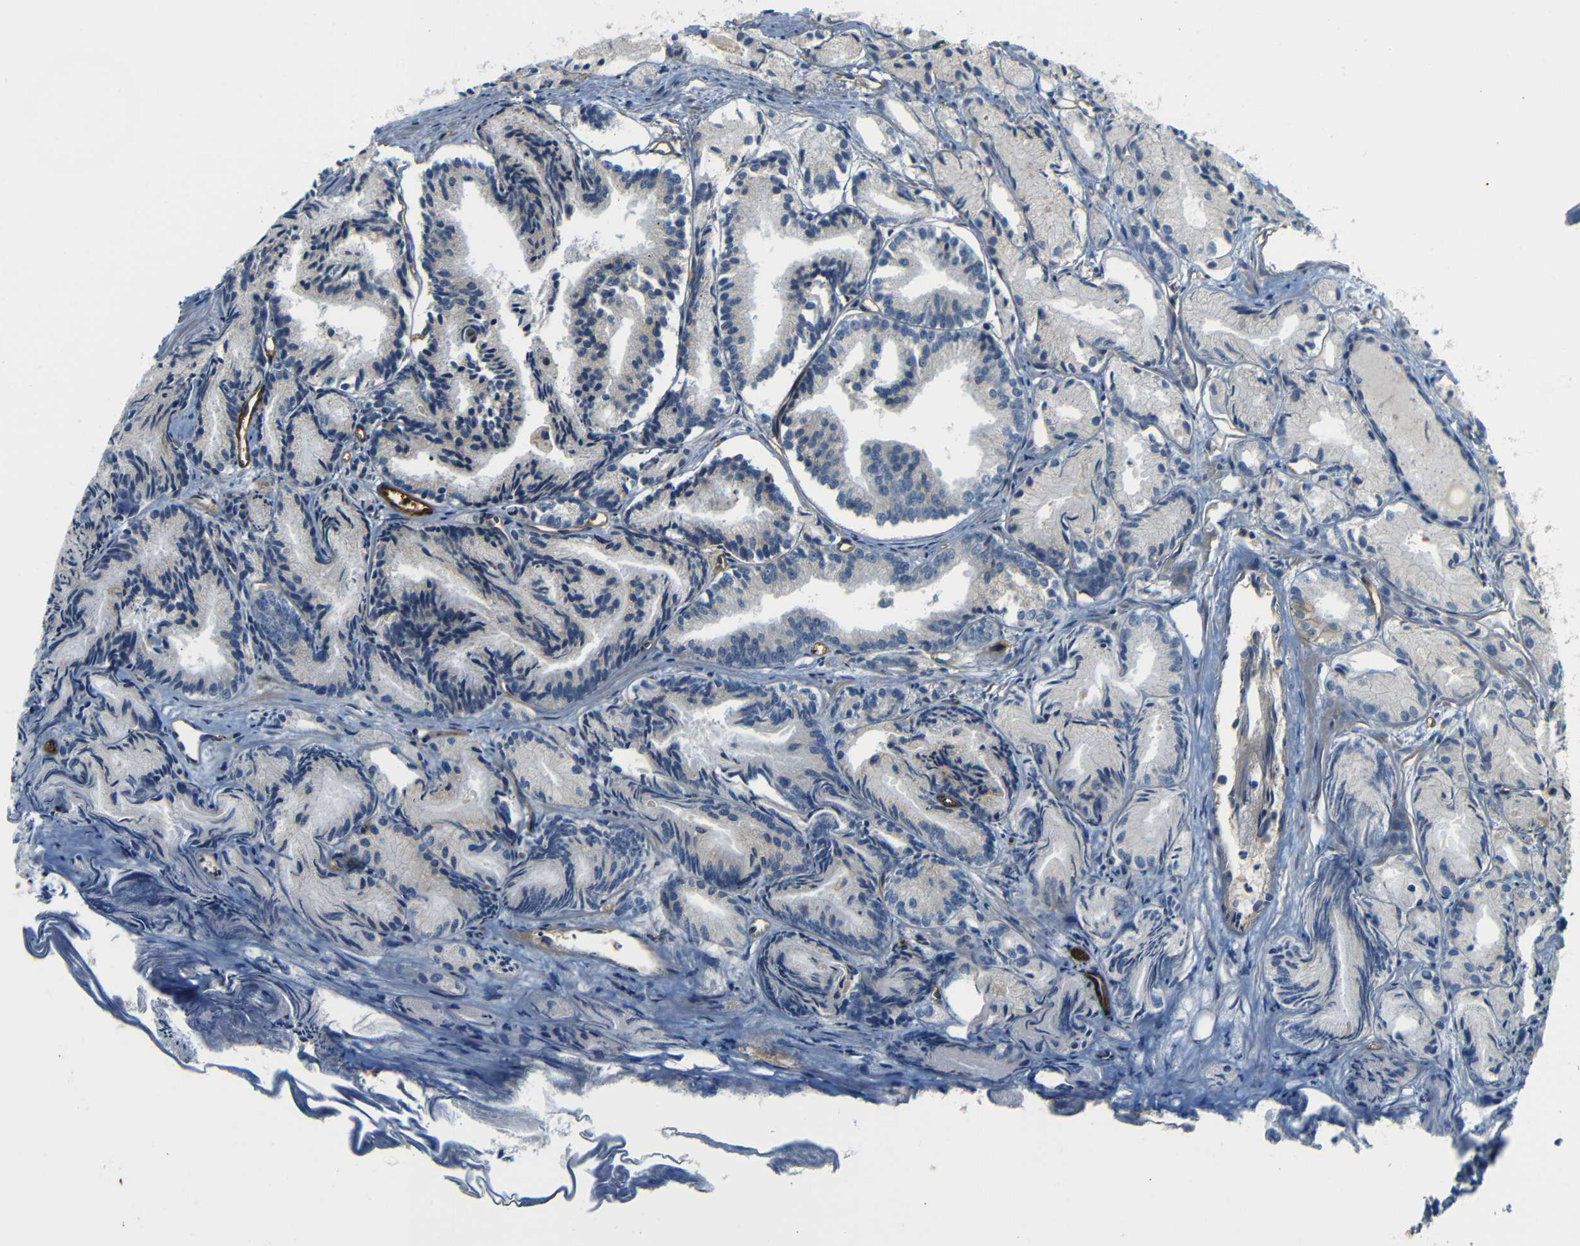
{"staining": {"intensity": "negative", "quantity": "none", "location": "none"}, "tissue": "prostate cancer", "cell_type": "Tumor cells", "image_type": "cancer", "snomed": [{"axis": "morphology", "description": "Adenocarcinoma, Low grade"}, {"axis": "topography", "description": "Prostate"}], "caption": "Tumor cells show no significant staining in prostate cancer (adenocarcinoma (low-grade)).", "gene": "RELL1", "patient": {"sex": "male", "age": 72}}